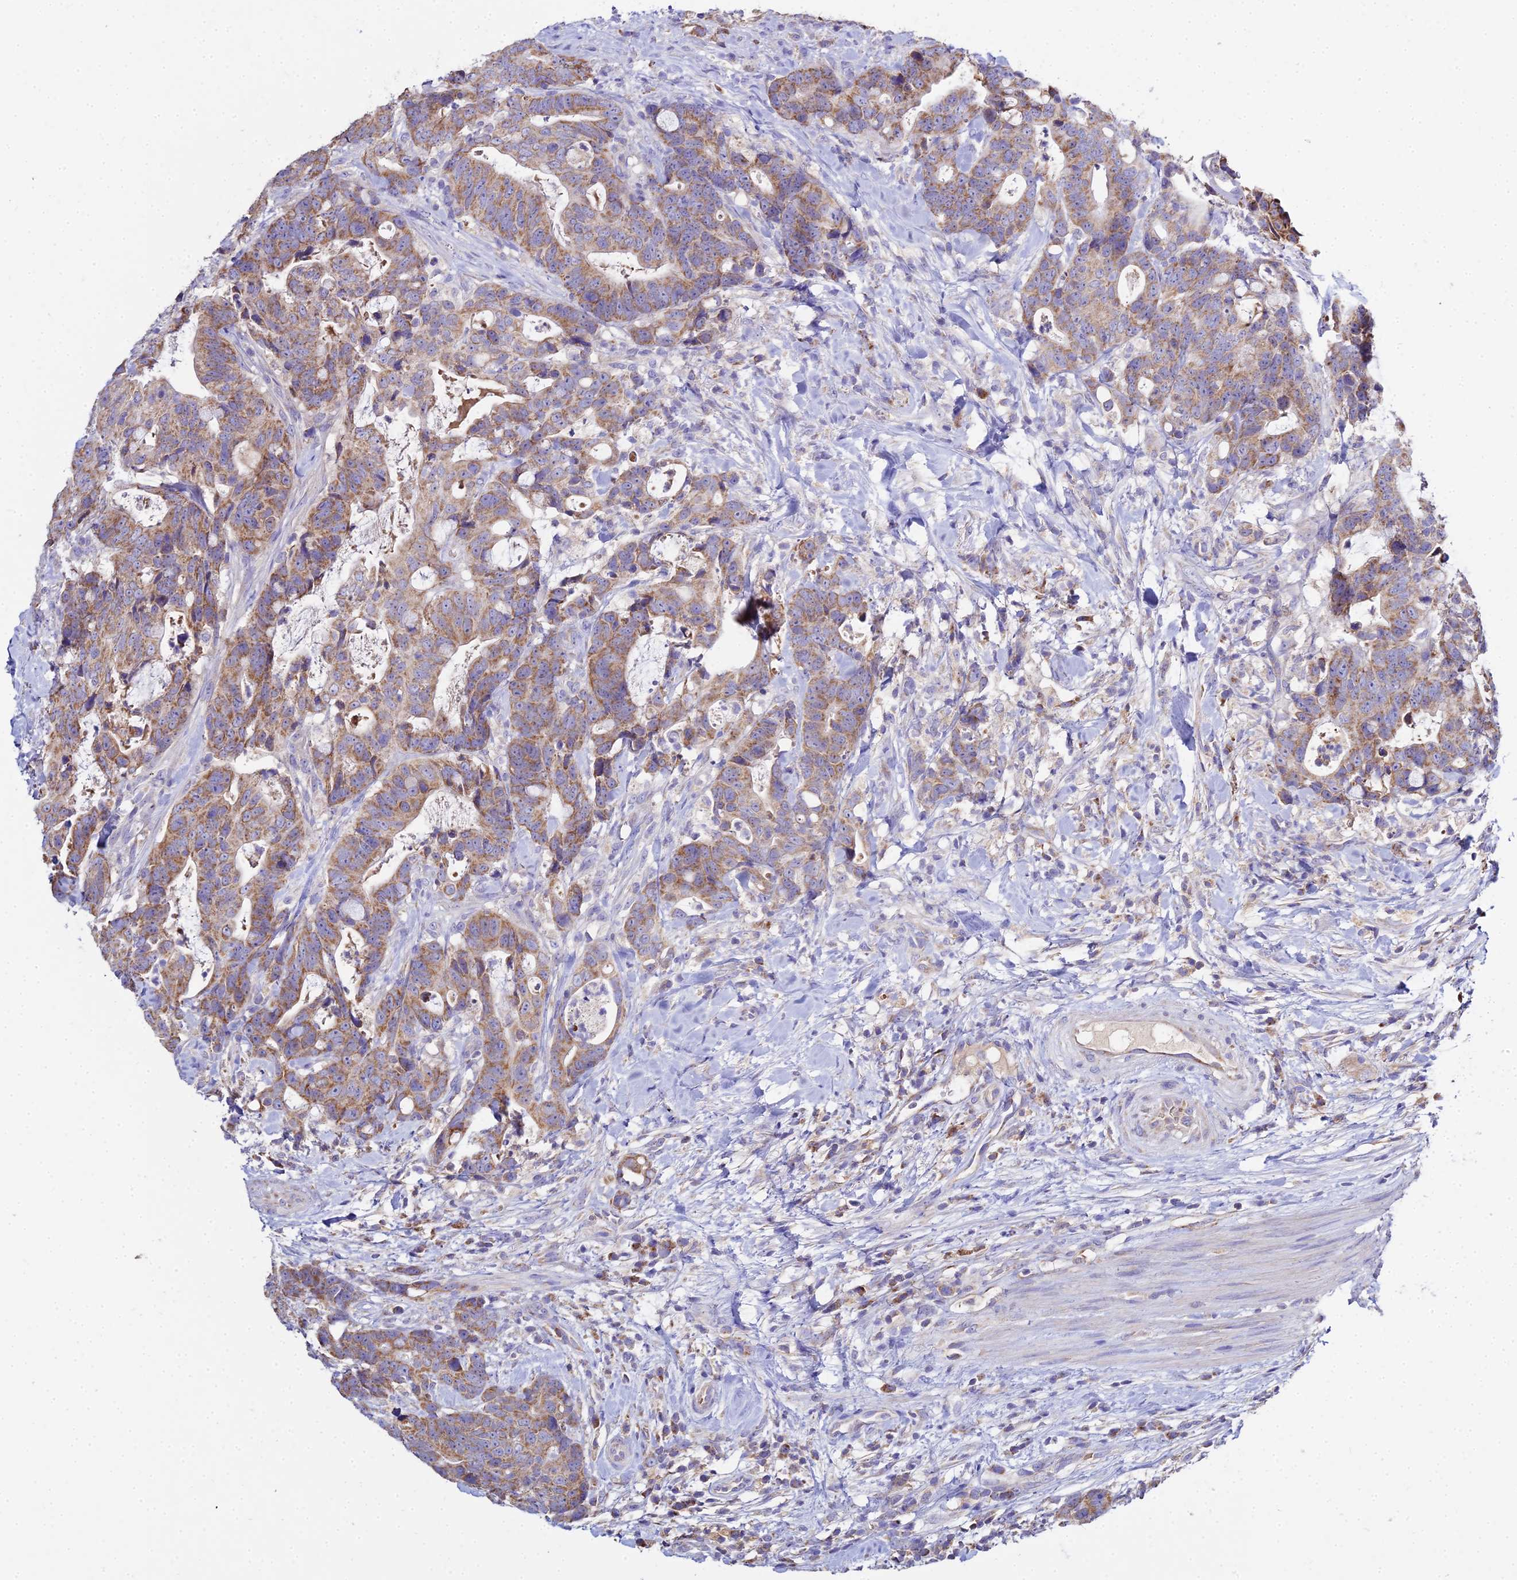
{"staining": {"intensity": "moderate", "quantity": ">75%", "location": "cytoplasmic/membranous"}, "tissue": "colorectal cancer", "cell_type": "Tumor cells", "image_type": "cancer", "snomed": [{"axis": "morphology", "description": "Adenocarcinoma, NOS"}, {"axis": "topography", "description": "Colon"}], "caption": "Adenocarcinoma (colorectal) tissue shows moderate cytoplasmic/membranous staining in about >75% of tumor cells, visualized by immunohistochemistry. (DAB IHC, brown staining for protein, blue staining for nuclei).", "gene": "TYW5", "patient": {"sex": "female", "age": 82}}